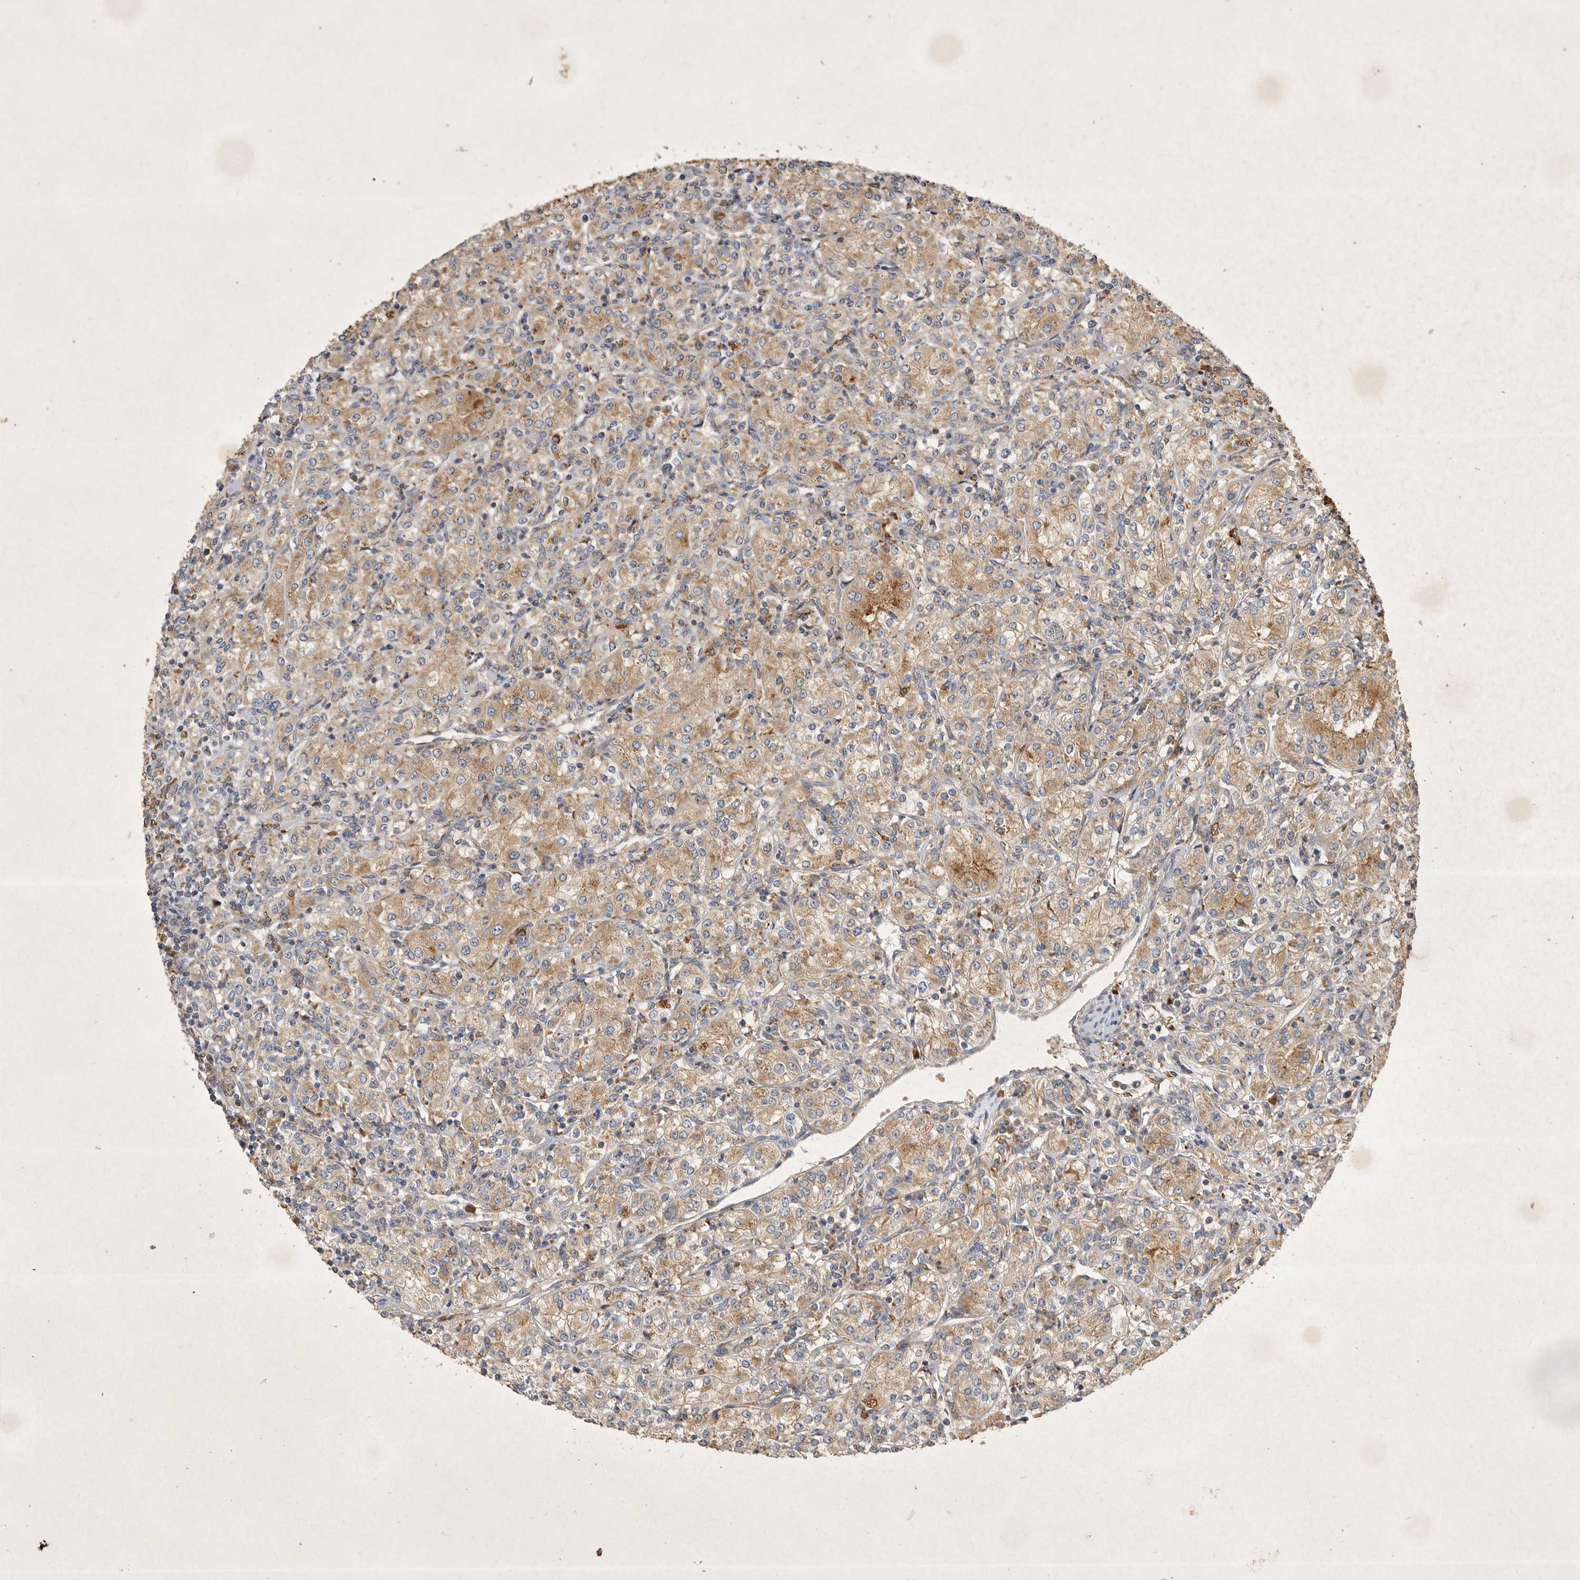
{"staining": {"intensity": "moderate", "quantity": ">75%", "location": "cytoplasmic/membranous"}, "tissue": "renal cancer", "cell_type": "Tumor cells", "image_type": "cancer", "snomed": [{"axis": "morphology", "description": "Adenocarcinoma, NOS"}, {"axis": "topography", "description": "Kidney"}], "caption": "Protein expression analysis of renal adenocarcinoma reveals moderate cytoplasmic/membranous positivity in approximately >75% of tumor cells. (DAB IHC with brightfield microscopy, high magnification).", "gene": "MRPL41", "patient": {"sex": "male", "age": 77}}